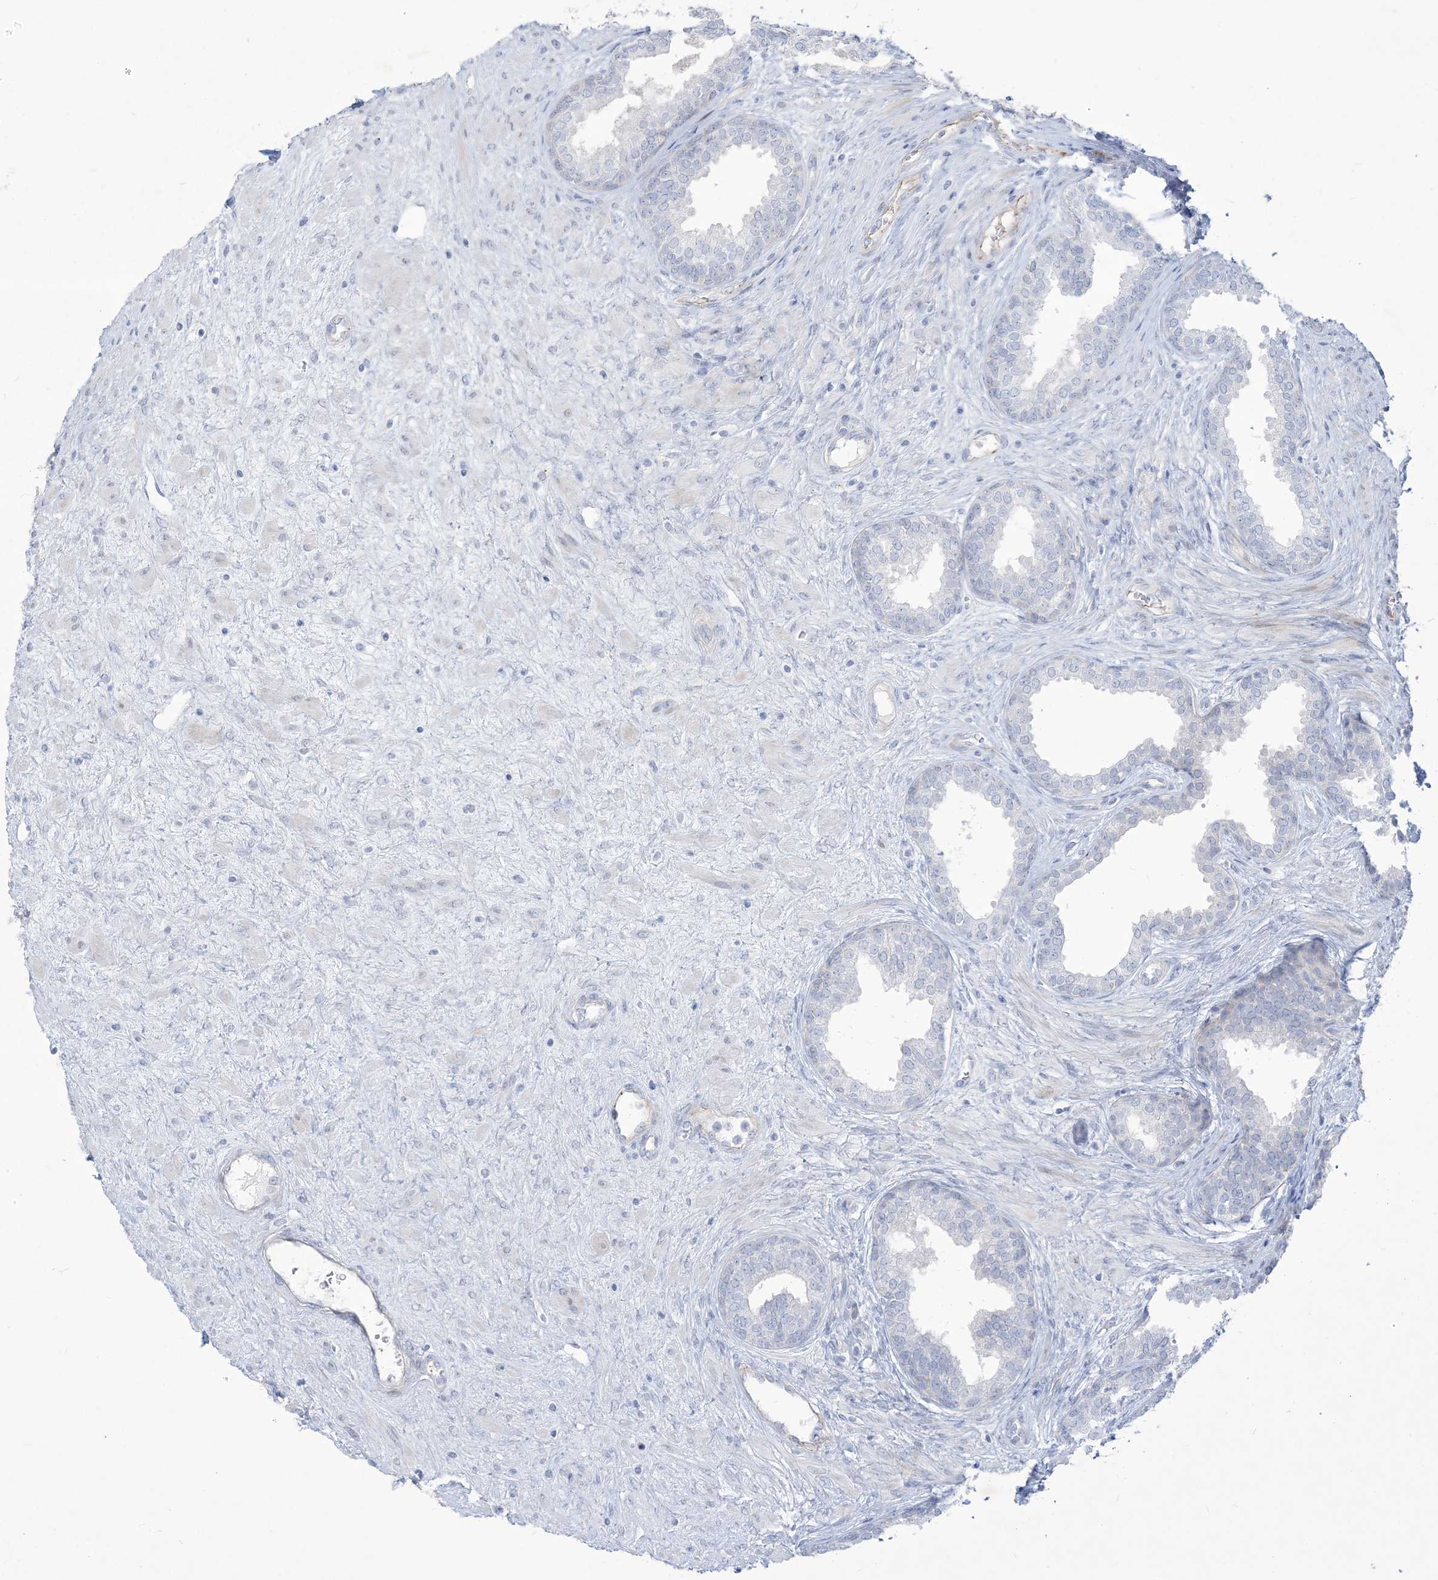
{"staining": {"intensity": "negative", "quantity": "none", "location": "none"}, "tissue": "prostate", "cell_type": "Glandular cells", "image_type": "normal", "snomed": [{"axis": "morphology", "description": "Normal tissue, NOS"}, {"axis": "topography", "description": "Prostate"}], "caption": "Unremarkable prostate was stained to show a protein in brown. There is no significant expression in glandular cells. Nuclei are stained in blue.", "gene": "B3GNT7", "patient": {"sex": "male", "age": 76}}